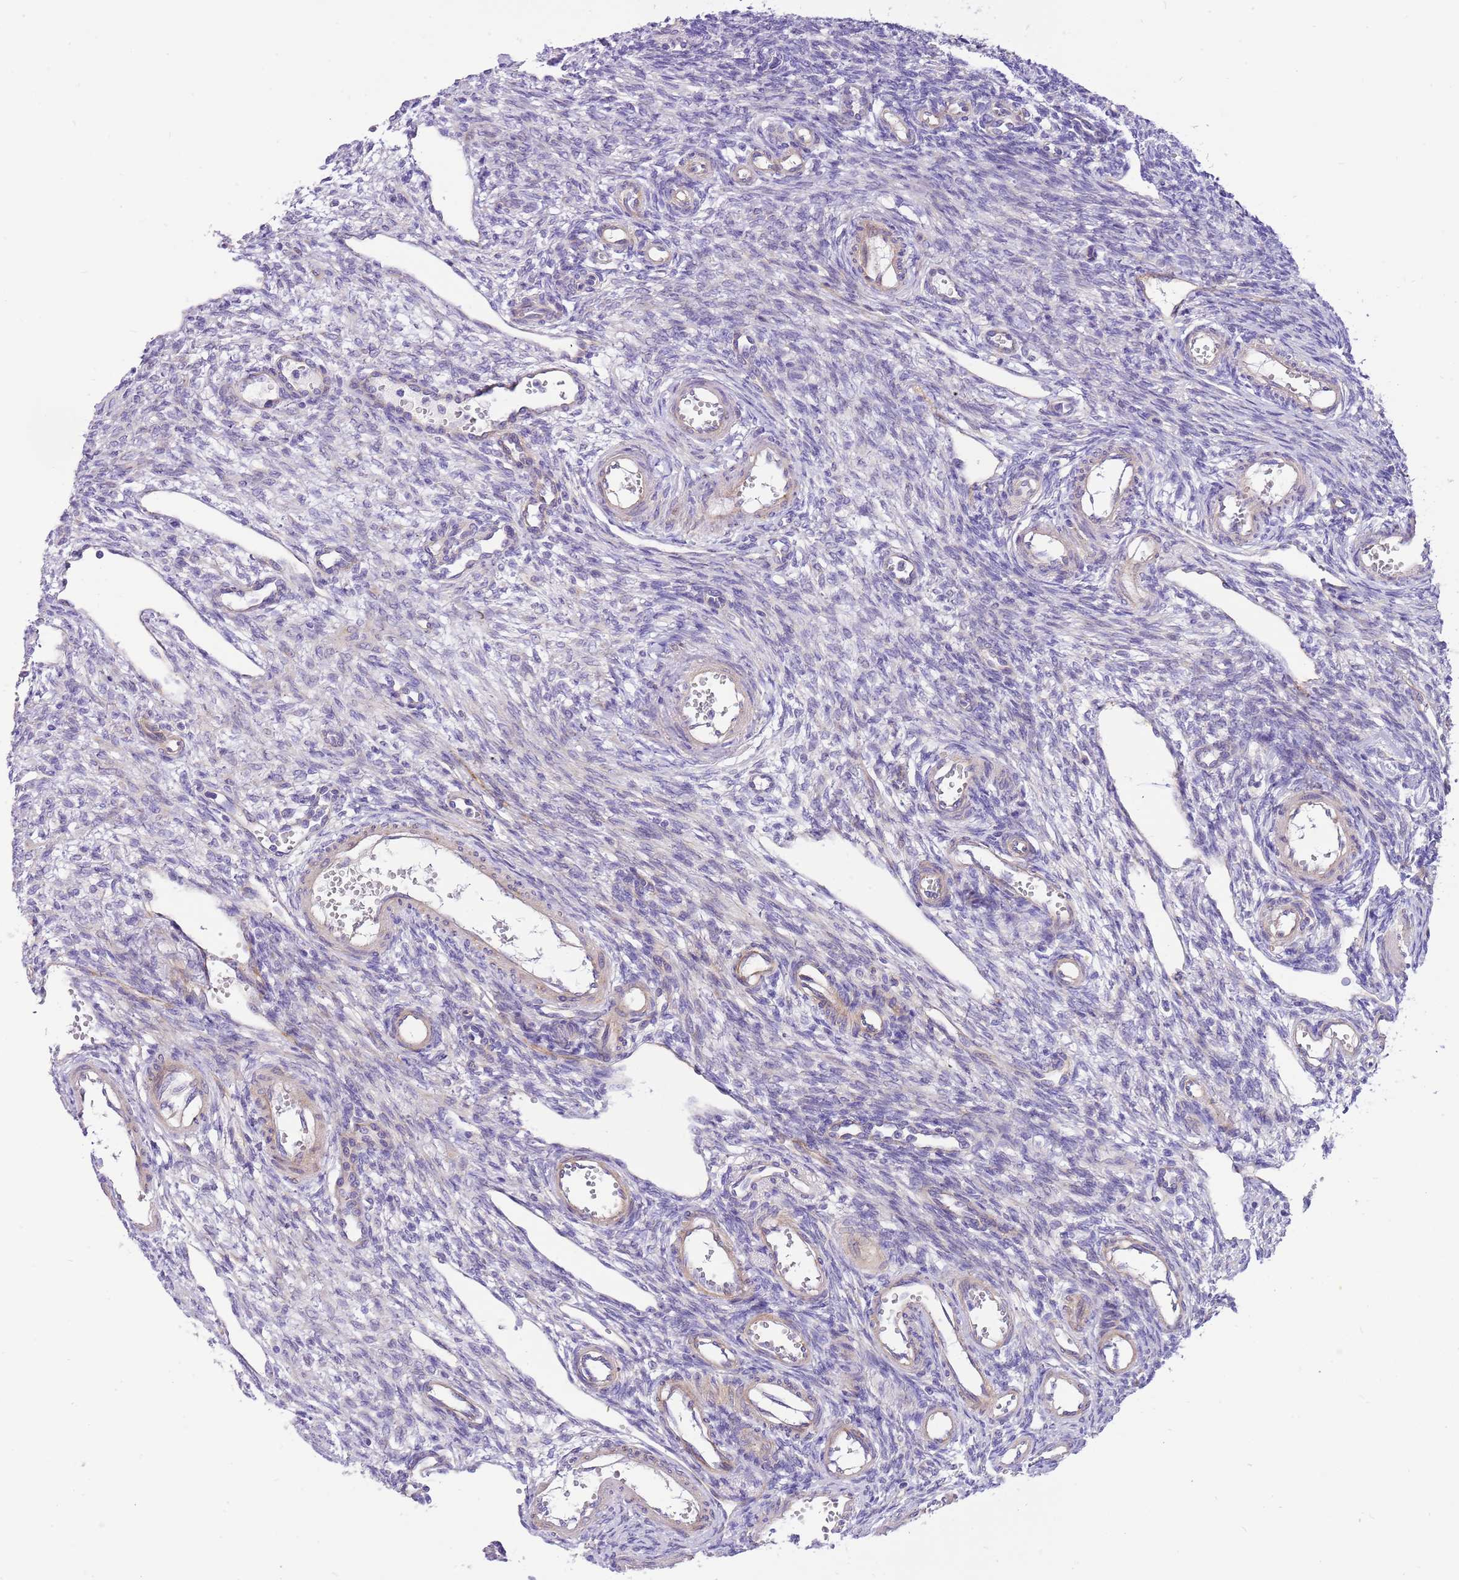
{"staining": {"intensity": "negative", "quantity": "none", "location": "none"}, "tissue": "ovary", "cell_type": "Ovarian stroma cells", "image_type": "normal", "snomed": [{"axis": "morphology", "description": "Normal tissue, NOS"}, {"axis": "morphology", "description": "Cyst, NOS"}, {"axis": "topography", "description": "Ovary"}], "caption": "This is a image of IHC staining of normal ovary, which shows no expression in ovarian stroma cells.", "gene": "SERINC3", "patient": {"sex": "female", "age": 33}}